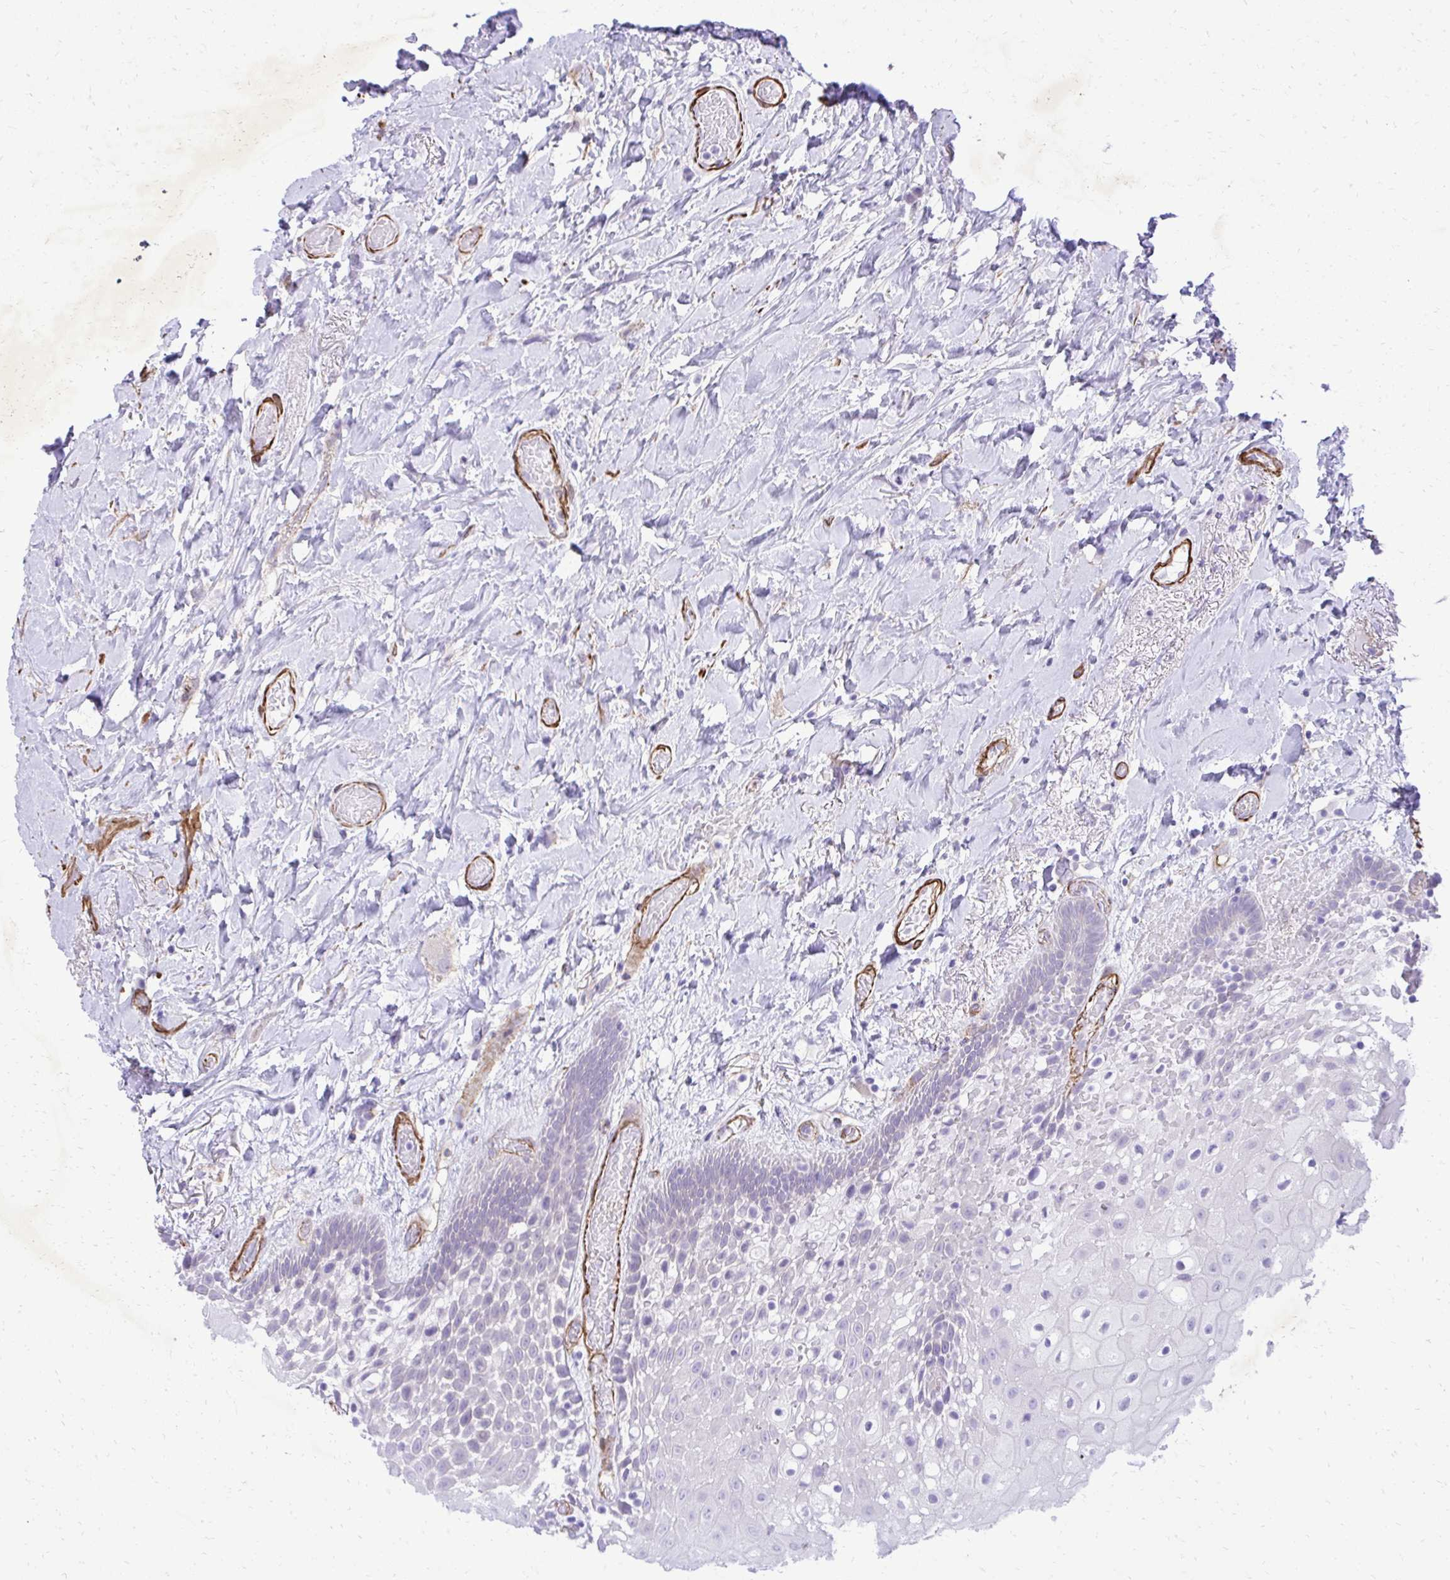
{"staining": {"intensity": "negative", "quantity": "none", "location": "none"}, "tissue": "oral mucosa", "cell_type": "Squamous epithelial cells", "image_type": "normal", "snomed": [{"axis": "morphology", "description": "Normal tissue, NOS"}, {"axis": "morphology", "description": "Squamous cell carcinoma, NOS"}, {"axis": "topography", "description": "Oral tissue"}, {"axis": "topography", "description": "Head-Neck"}], "caption": "DAB (3,3'-diaminobenzidine) immunohistochemical staining of unremarkable oral mucosa displays no significant expression in squamous epithelial cells.", "gene": "PITPNM3", "patient": {"sex": "male", "age": 64}}